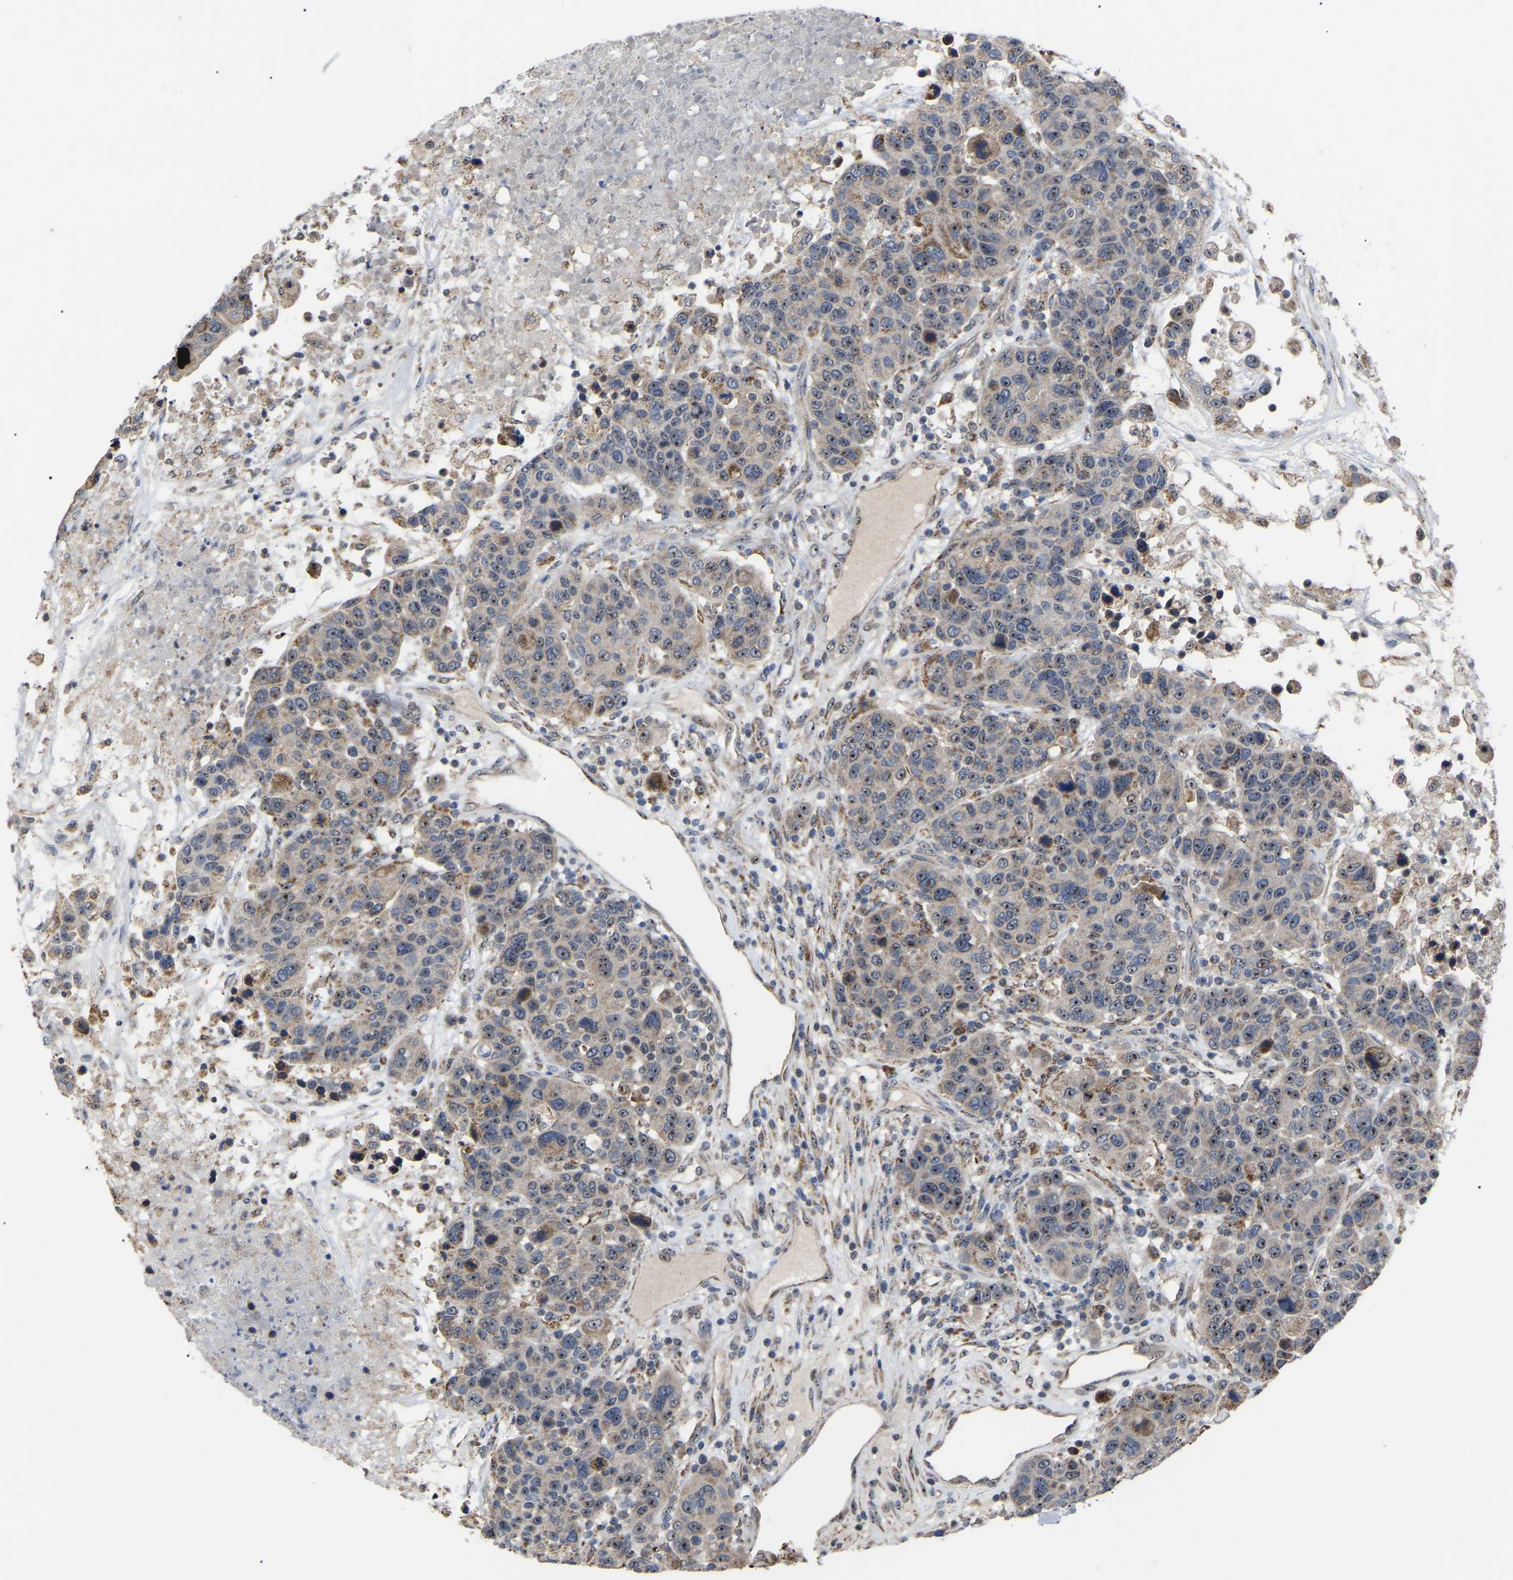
{"staining": {"intensity": "moderate", "quantity": "25%-75%", "location": "nuclear"}, "tissue": "breast cancer", "cell_type": "Tumor cells", "image_type": "cancer", "snomed": [{"axis": "morphology", "description": "Duct carcinoma"}, {"axis": "topography", "description": "Breast"}], "caption": "Moderate nuclear protein staining is seen in approximately 25%-75% of tumor cells in breast invasive ductal carcinoma.", "gene": "NOP53", "patient": {"sex": "female", "age": 37}}